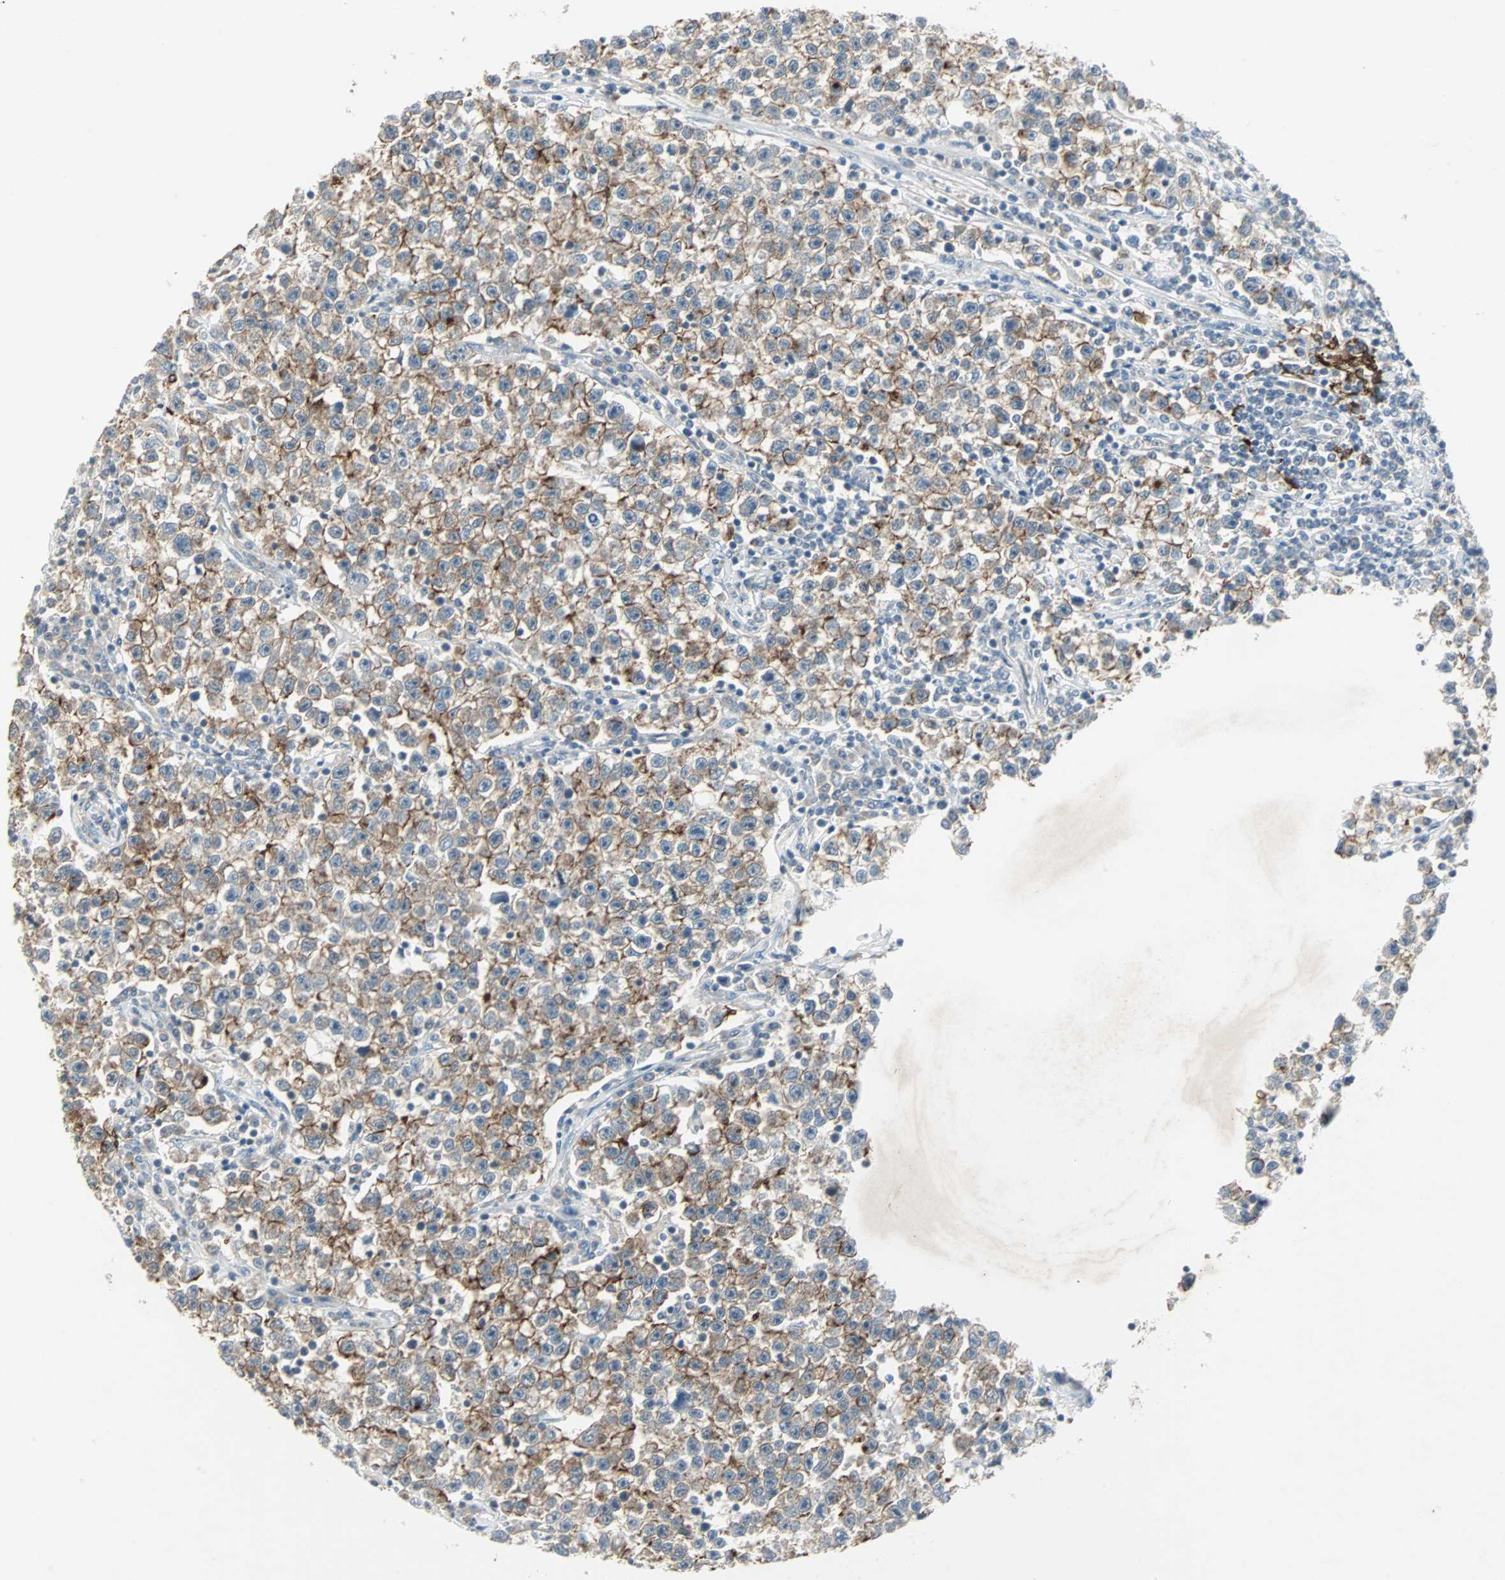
{"staining": {"intensity": "moderate", "quantity": ">75%", "location": "cytoplasmic/membranous"}, "tissue": "testis cancer", "cell_type": "Tumor cells", "image_type": "cancer", "snomed": [{"axis": "morphology", "description": "Seminoma, NOS"}, {"axis": "topography", "description": "Testis"}], "caption": "Immunohistochemical staining of testis cancer shows medium levels of moderate cytoplasmic/membranous positivity in about >75% of tumor cells.", "gene": "CMC2", "patient": {"sex": "male", "age": 22}}